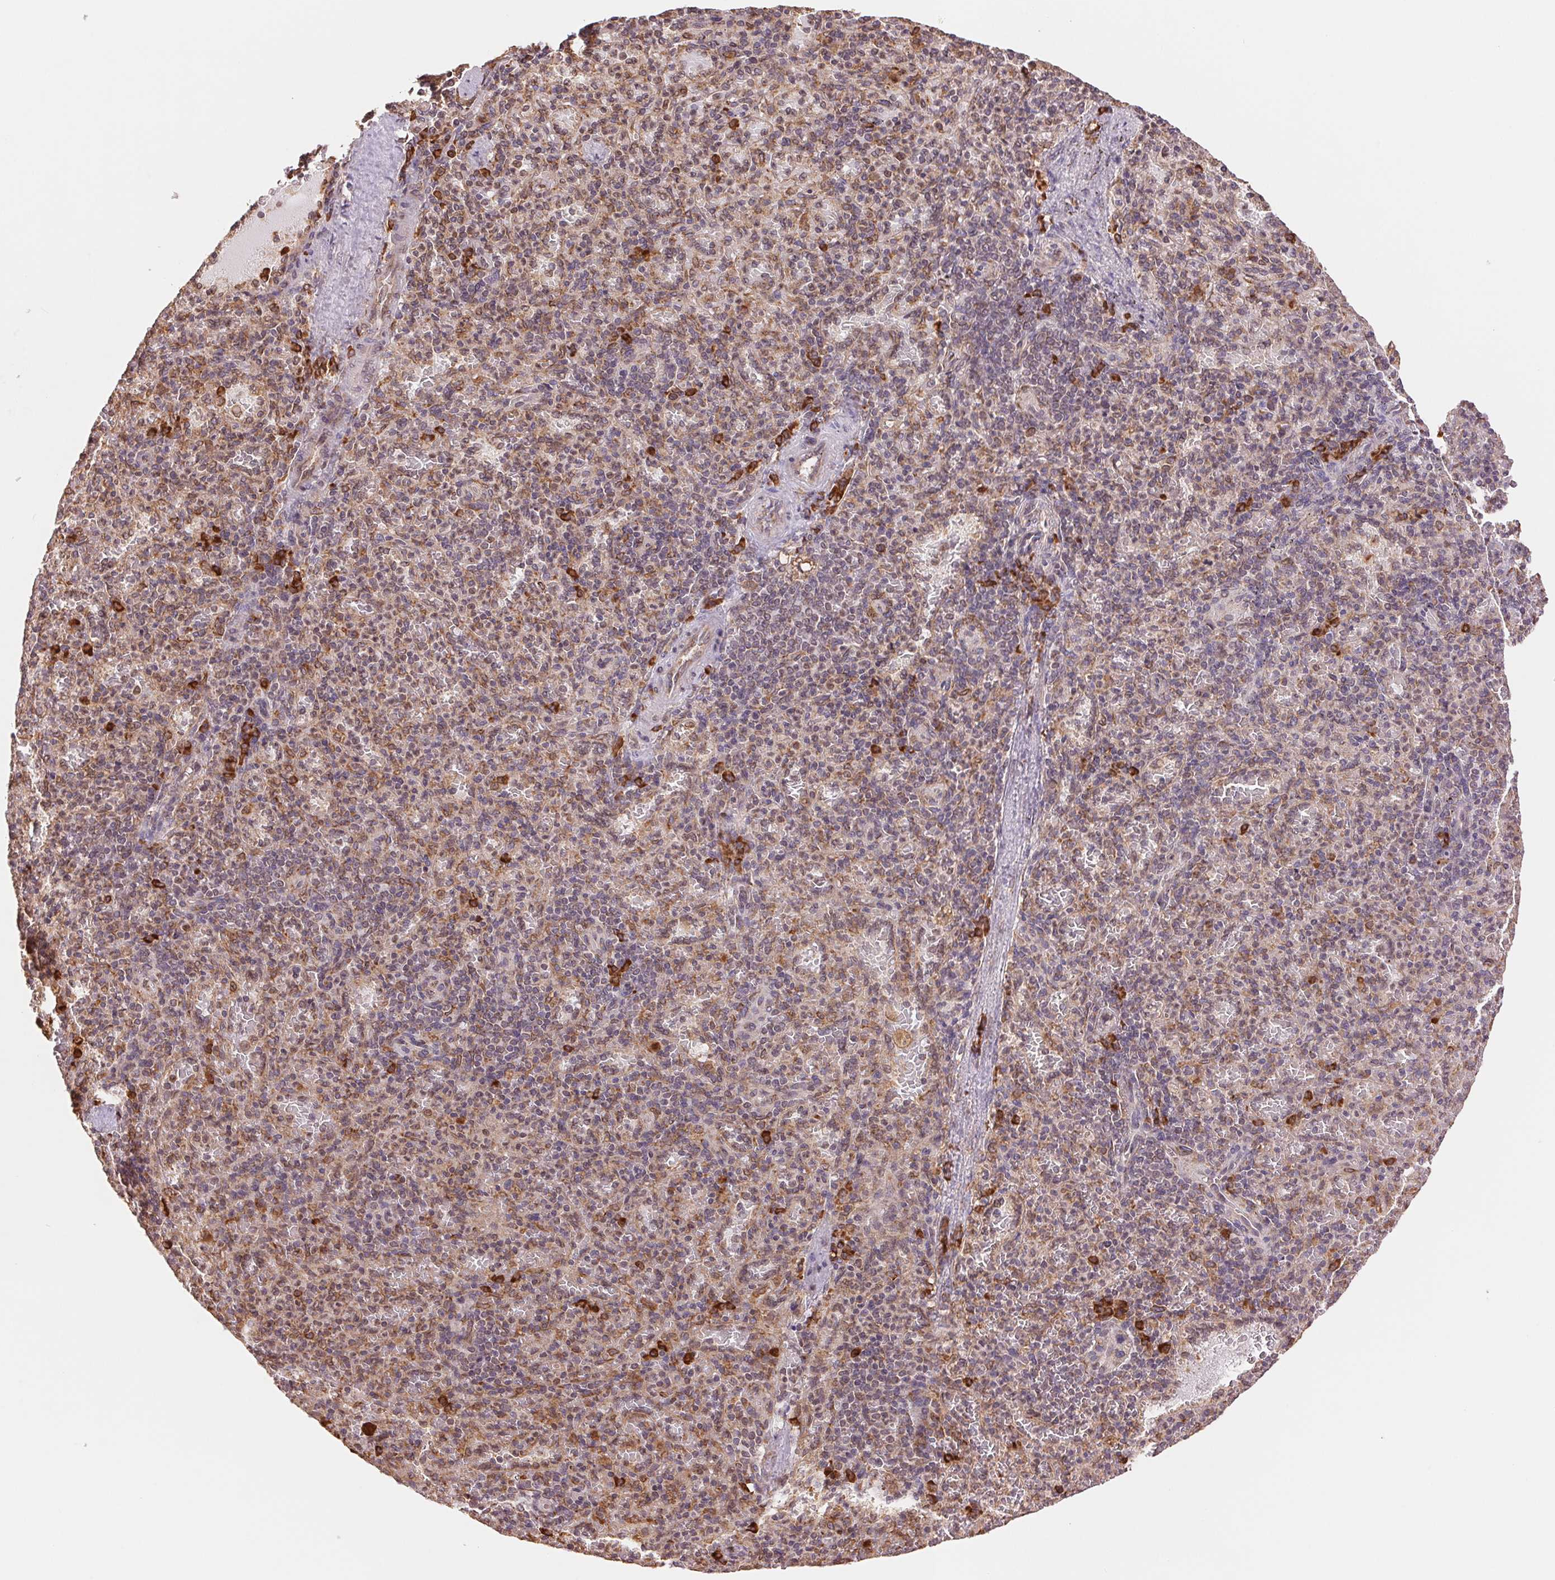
{"staining": {"intensity": "strong", "quantity": "<25%", "location": "cytoplasmic/membranous"}, "tissue": "spleen", "cell_type": "Cells in red pulp", "image_type": "normal", "snomed": [{"axis": "morphology", "description": "Normal tissue, NOS"}, {"axis": "topography", "description": "Spleen"}], "caption": "The histopathology image displays a brown stain indicating the presence of a protein in the cytoplasmic/membranous of cells in red pulp in spleen. (brown staining indicates protein expression, while blue staining denotes nuclei).", "gene": "RPN1", "patient": {"sex": "female", "age": 74}}